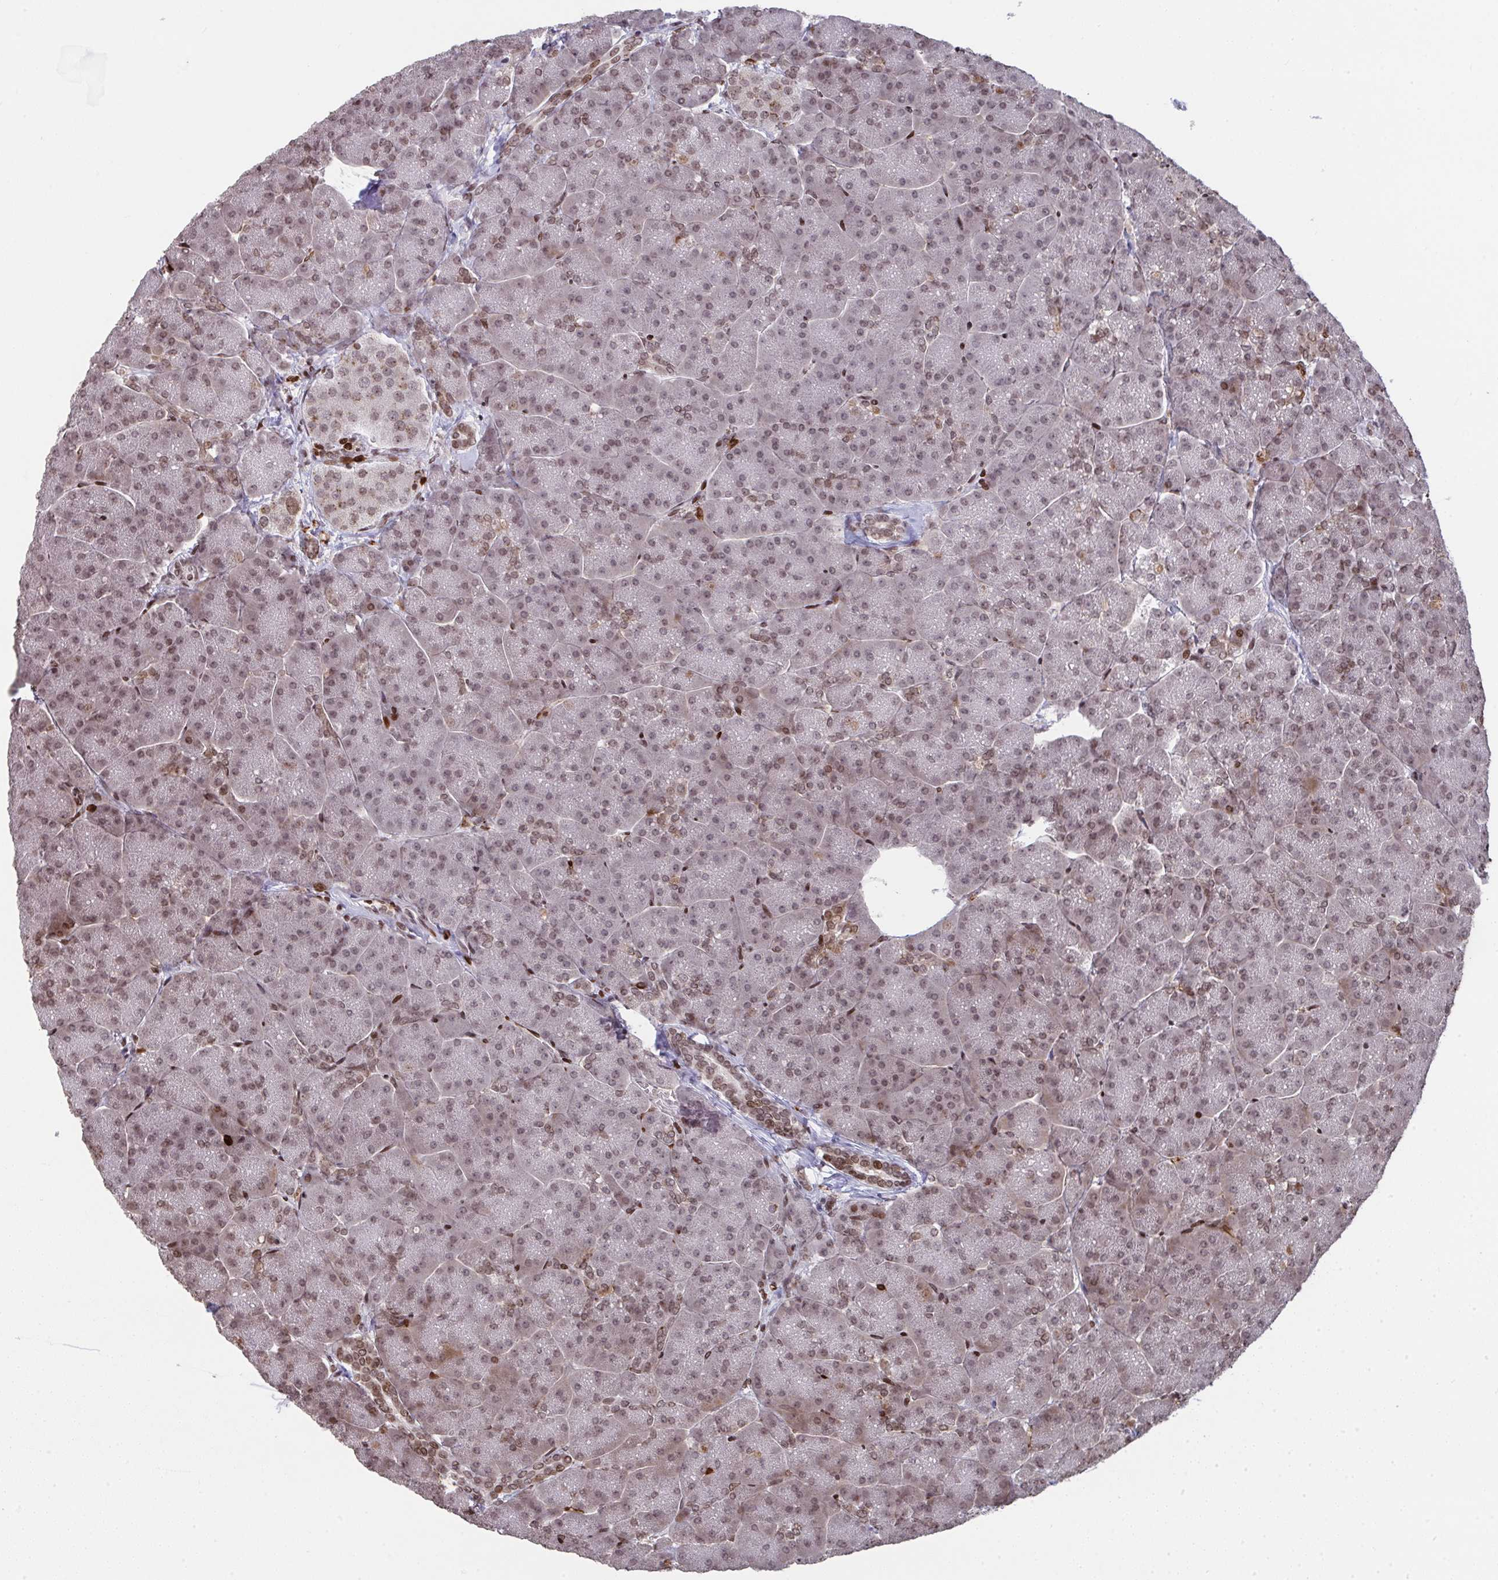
{"staining": {"intensity": "weak", "quantity": "25%-75%", "location": "nuclear"}, "tissue": "pancreas", "cell_type": "Exocrine glandular cells", "image_type": "normal", "snomed": [{"axis": "morphology", "description": "Normal tissue, NOS"}, {"axis": "topography", "description": "Pancreas"}, {"axis": "topography", "description": "Peripheral nerve tissue"}], "caption": "This photomicrograph demonstrates unremarkable pancreas stained with immunohistochemistry (IHC) to label a protein in brown. The nuclear of exocrine glandular cells show weak positivity for the protein. Nuclei are counter-stained blue.", "gene": "NIP7", "patient": {"sex": "male", "age": 54}}